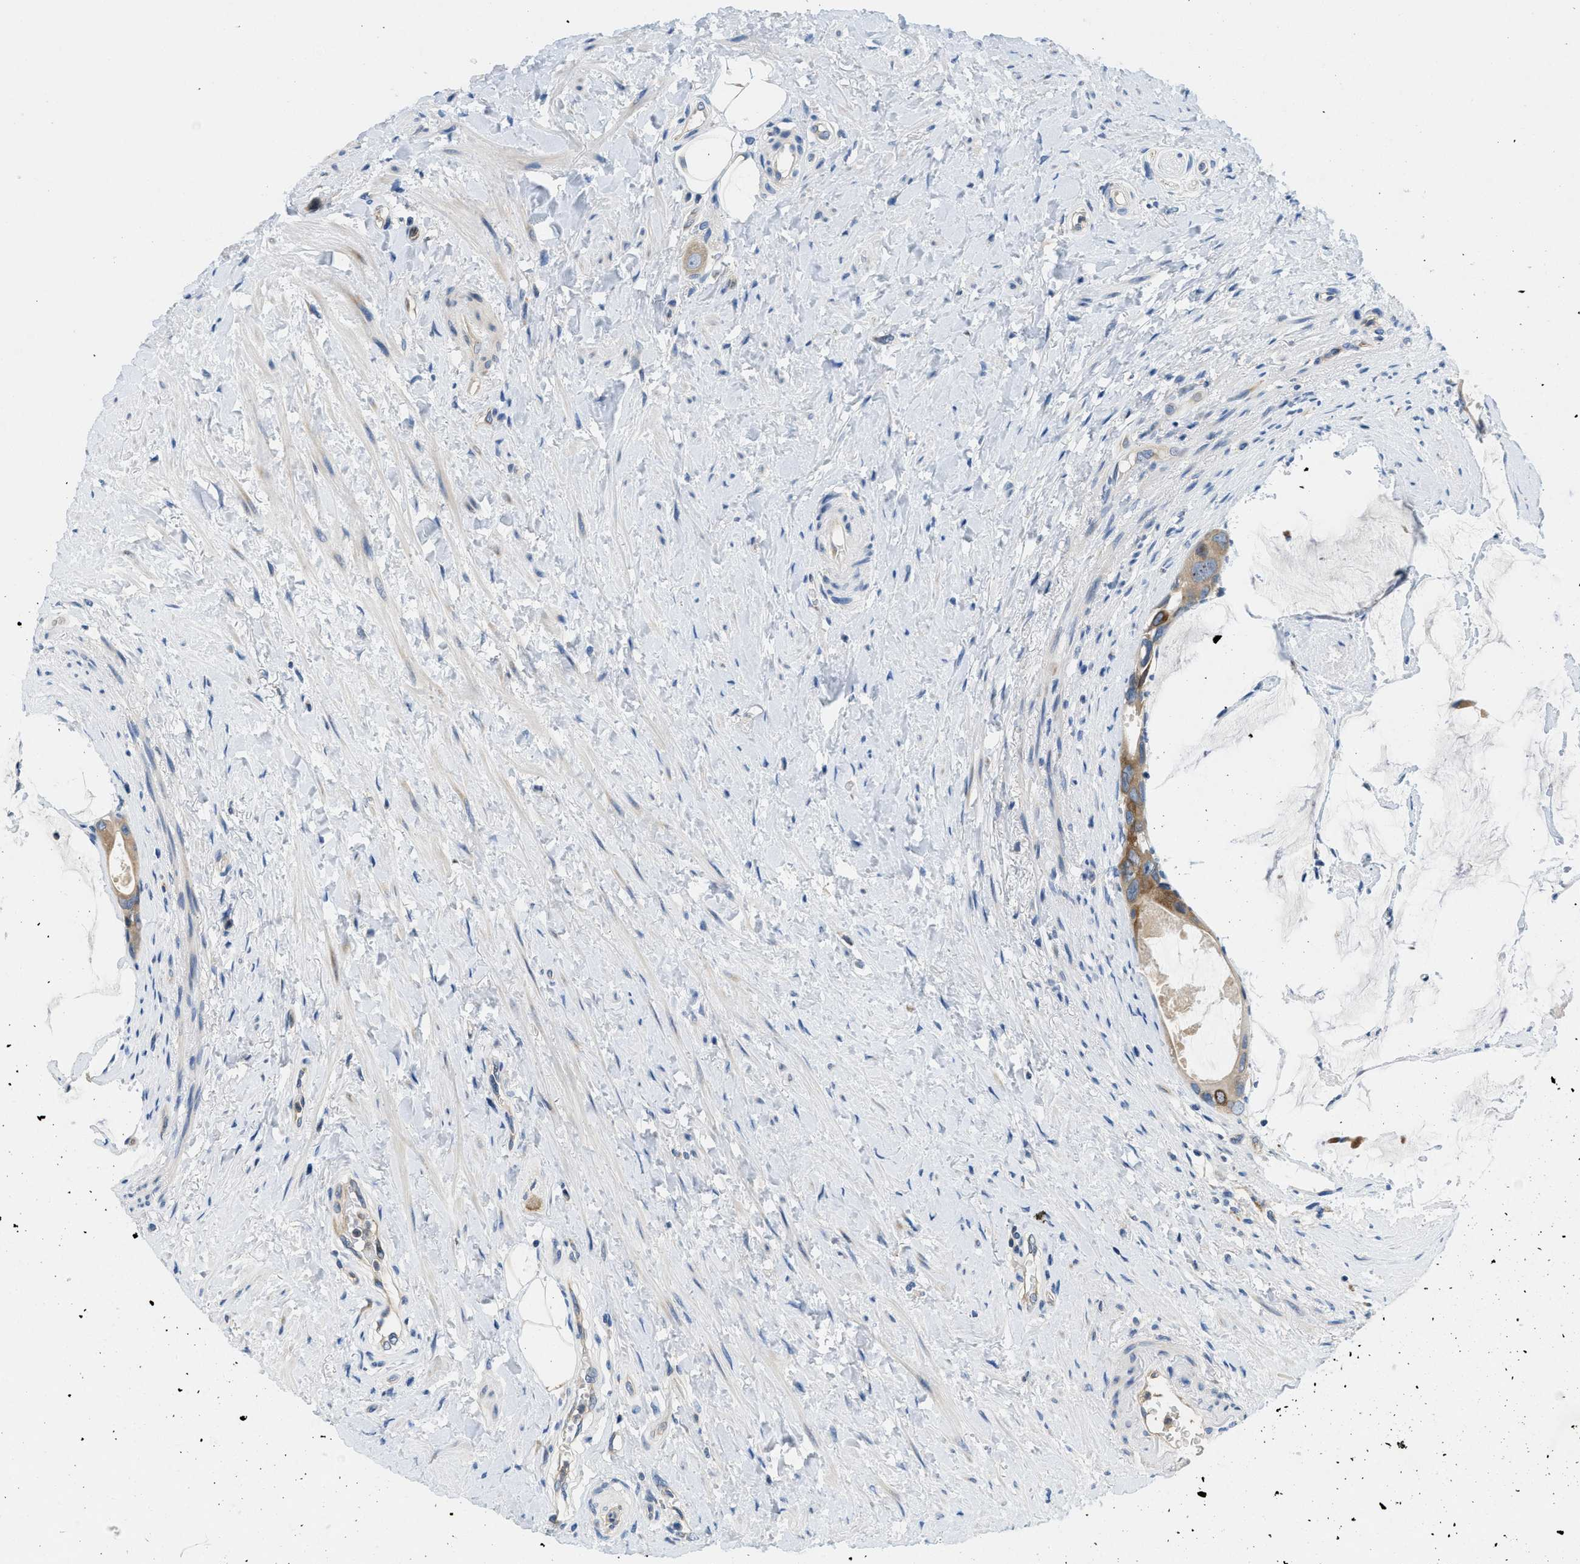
{"staining": {"intensity": "moderate", "quantity": "25%-75%", "location": "cytoplasmic/membranous"}, "tissue": "colorectal cancer", "cell_type": "Tumor cells", "image_type": "cancer", "snomed": [{"axis": "morphology", "description": "Adenocarcinoma, NOS"}, {"axis": "topography", "description": "Rectum"}], "caption": "IHC (DAB) staining of human colorectal adenocarcinoma displays moderate cytoplasmic/membranous protein staining in approximately 25%-75% of tumor cells.", "gene": "PGR", "patient": {"sex": "male", "age": 51}}